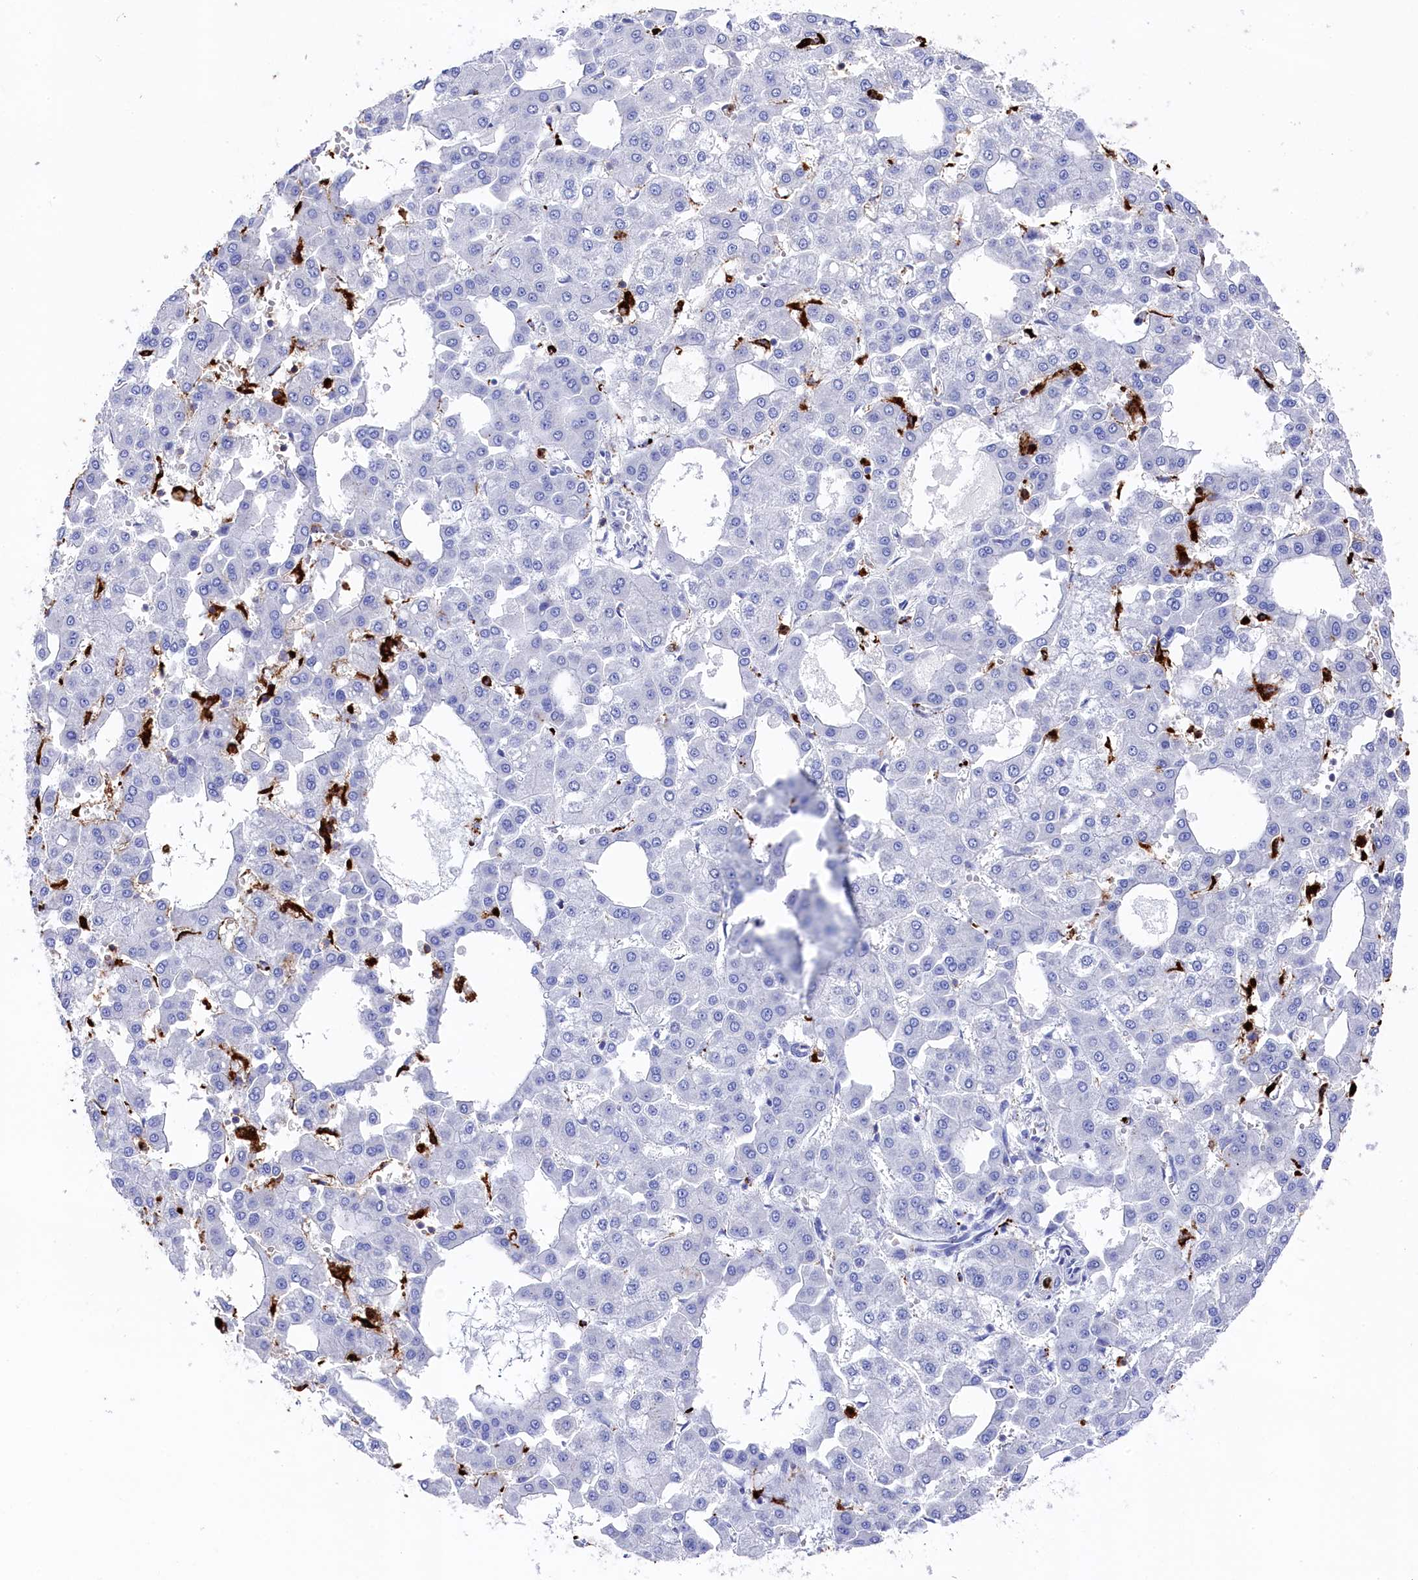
{"staining": {"intensity": "negative", "quantity": "none", "location": "none"}, "tissue": "liver cancer", "cell_type": "Tumor cells", "image_type": "cancer", "snomed": [{"axis": "morphology", "description": "Carcinoma, Hepatocellular, NOS"}, {"axis": "topography", "description": "Liver"}], "caption": "This is an immunohistochemistry micrograph of human liver cancer. There is no staining in tumor cells.", "gene": "PLAC8", "patient": {"sex": "male", "age": 47}}